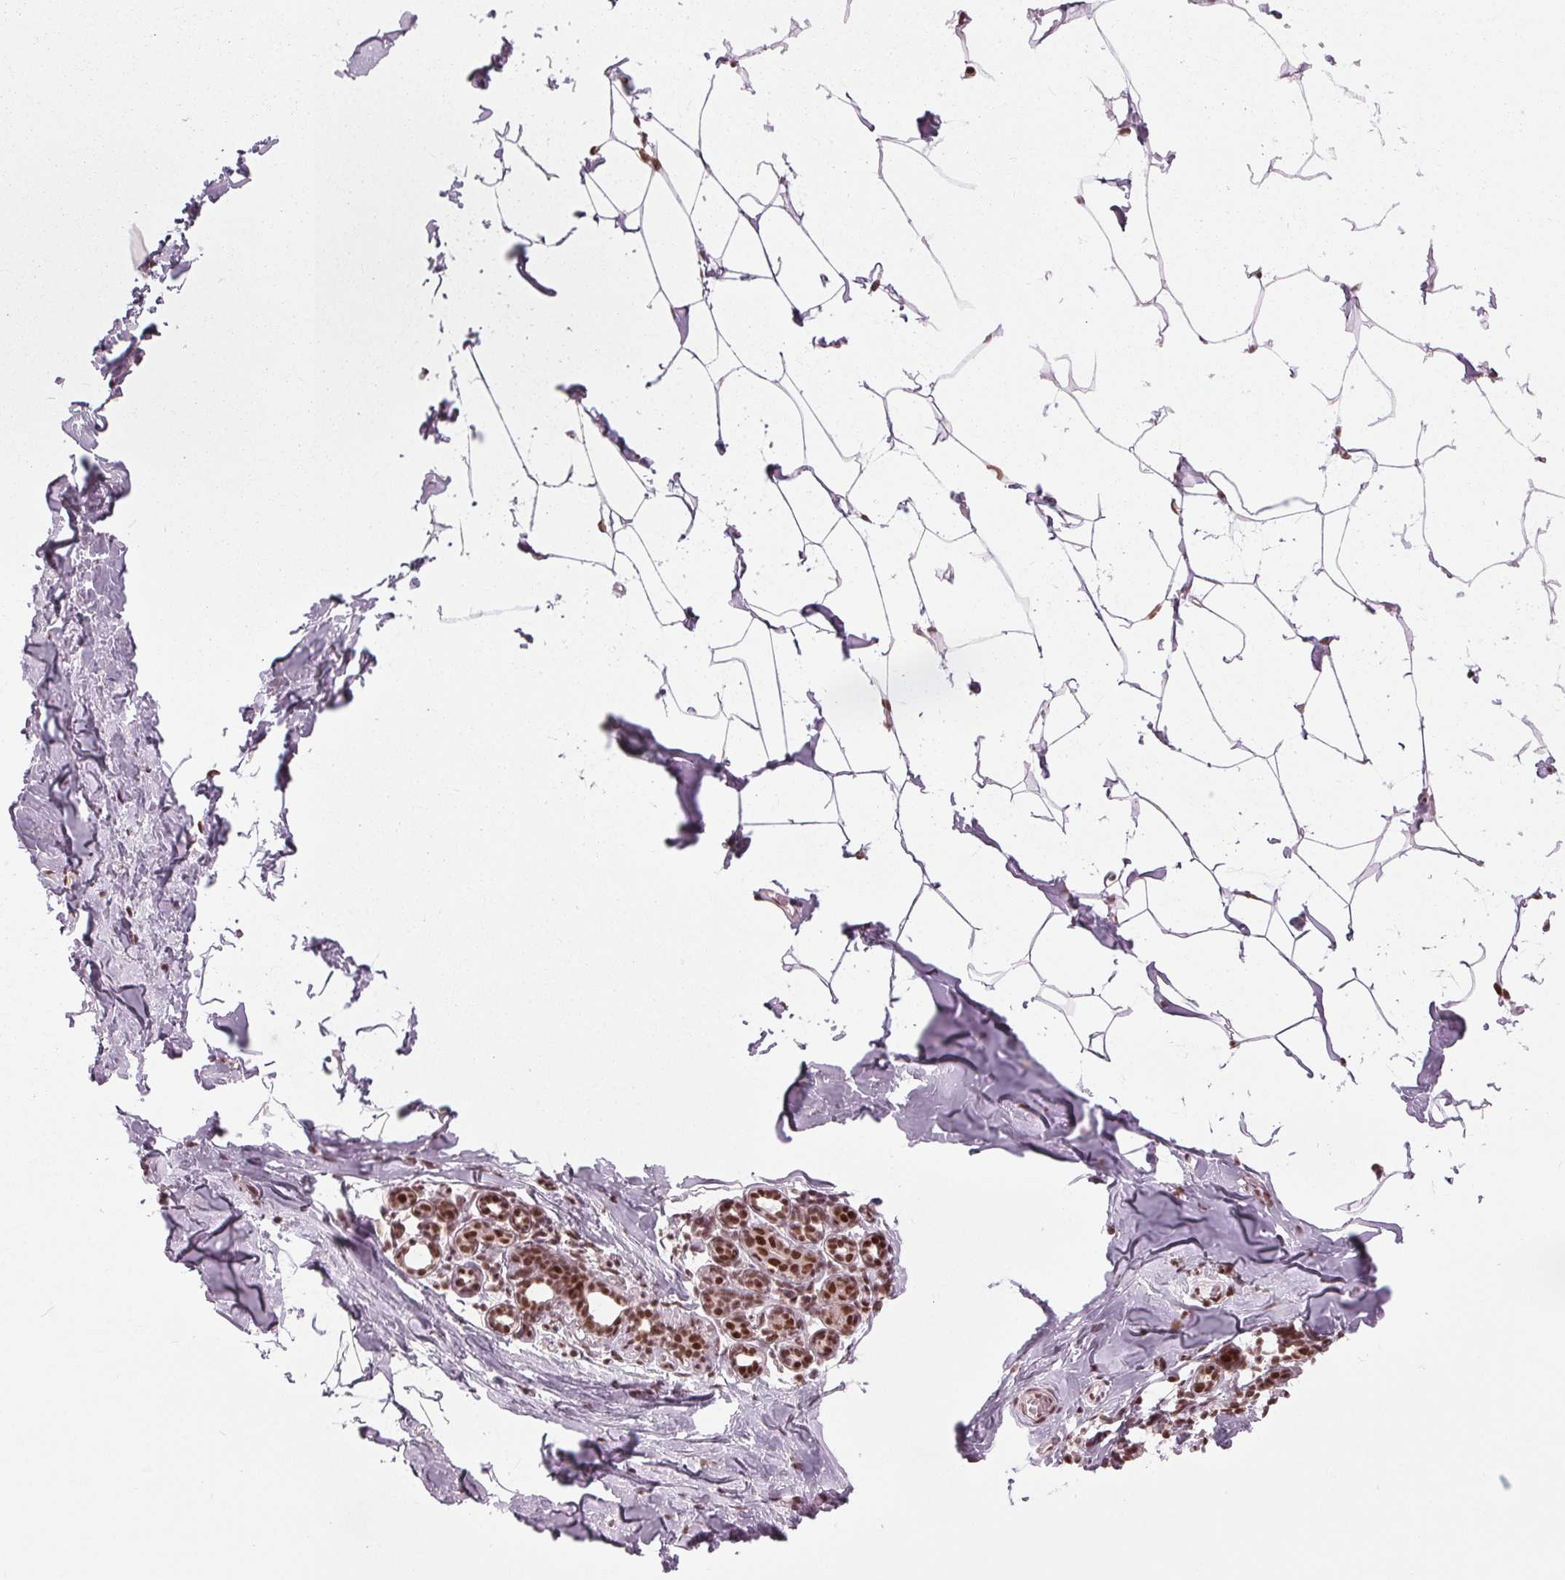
{"staining": {"intensity": "moderate", "quantity": "25%-75%", "location": "nuclear"}, "tissue": "breast", "cell_type": "Adipocytes", "image_type": "normal", "snomed": [{"axis": "morphology", "description": "Normal tissue, NOS"}, {"axis": "topography", "description": "Breast"}], "caption": "Immunohistochemical staining of unremarkable human breast demonstrates medium levels of moderate nuclear expression in about 25%-75% of adipocytes.", "gene": "LSM2", "patient": {"sex": "female", "age": 32}}